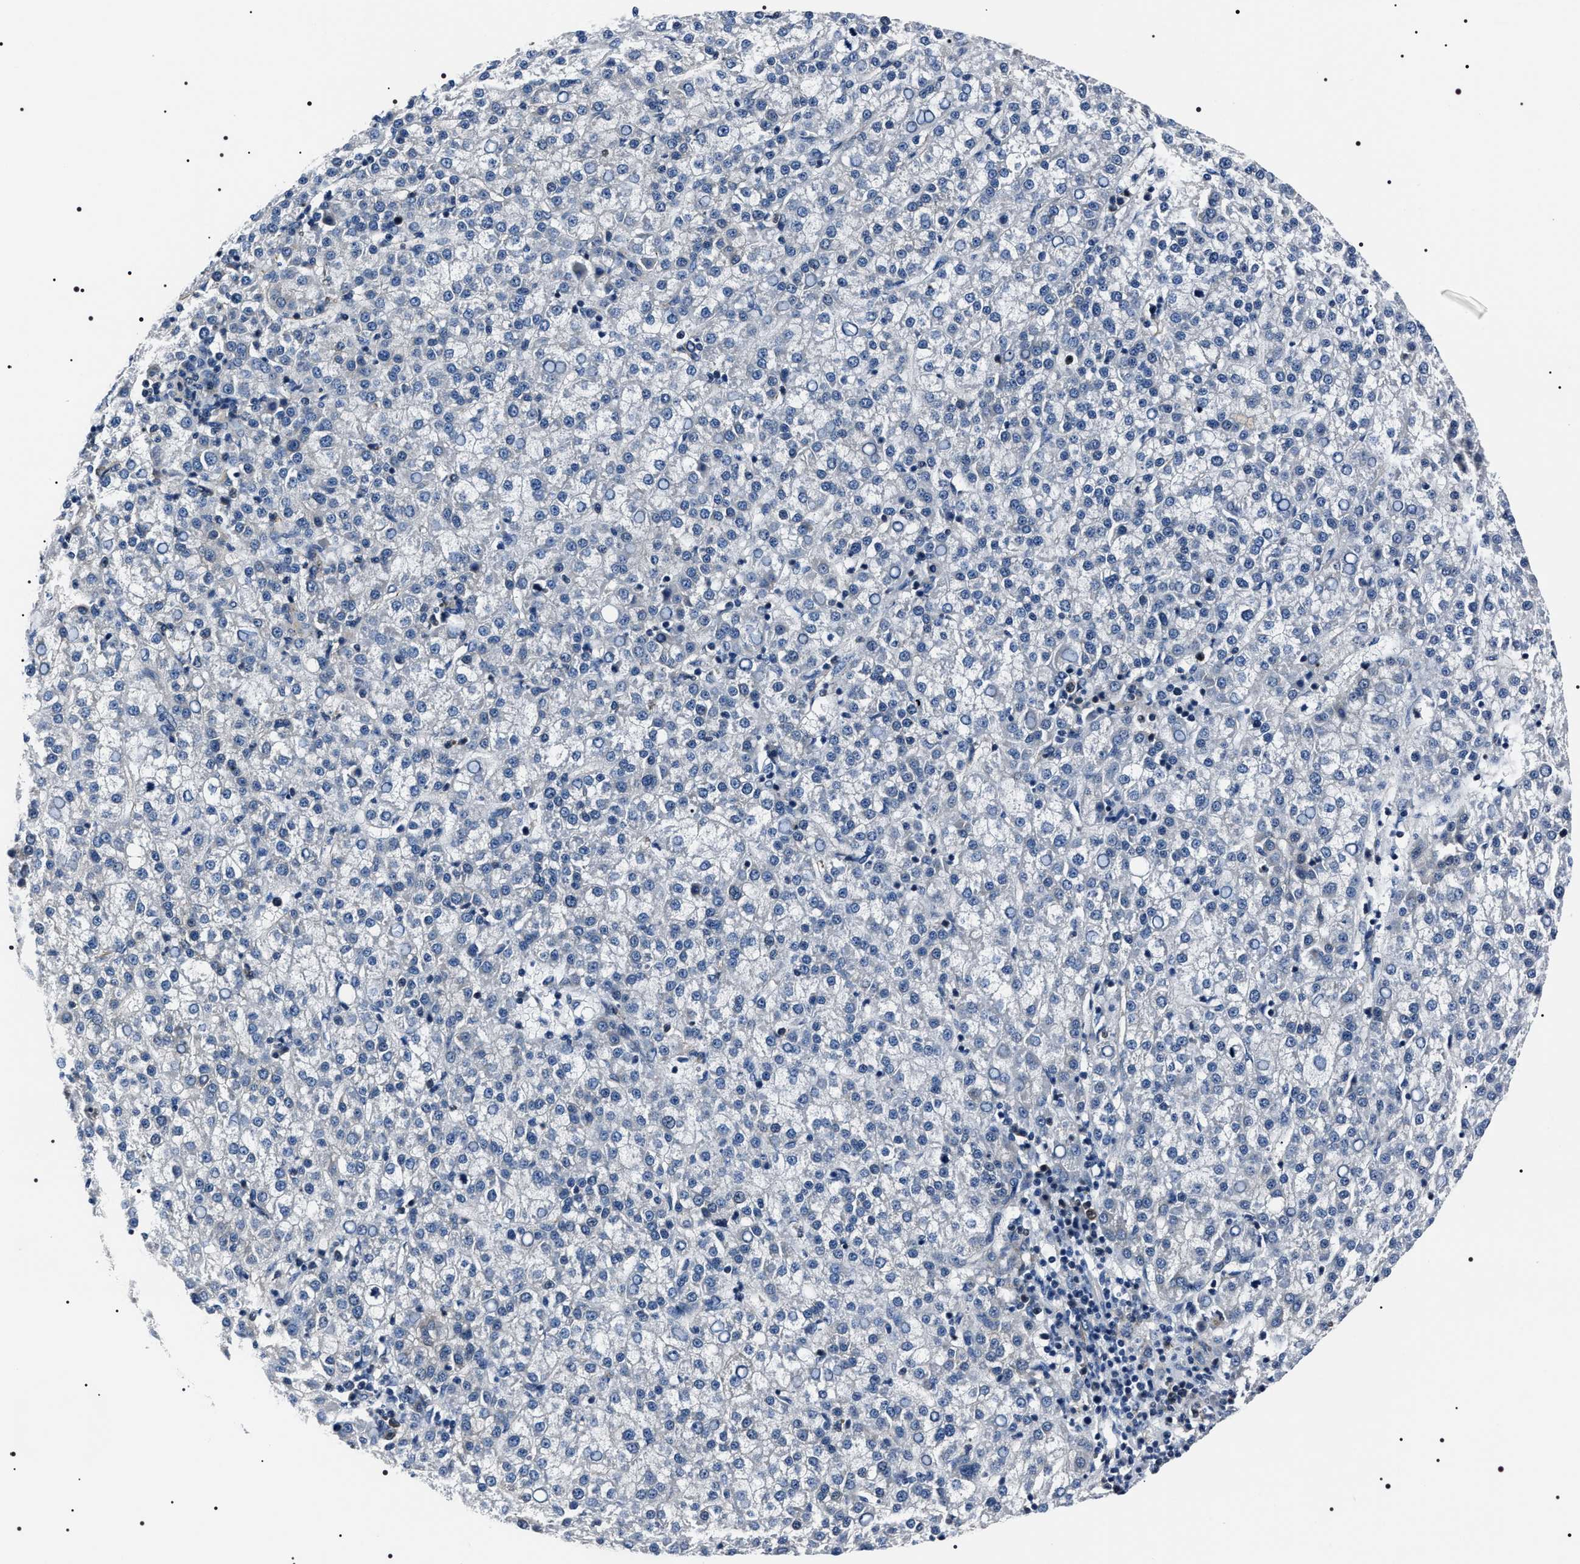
{"staining": {"intensity": "negative", "quantity": "none", "location": "none"}, "tissue": "liver cancer", "cell_type": "Tumor cells", "image_type": "cancer", "snomed": [{"axis": "morphology", "description": "Carcinoma, Hepatocellular, NOS"}, {"axis": "topography", "description": "Liver"}], "caption": "This is a micrograph of immunohistochemistry (IHC) staining of liver hepatocellular carcinoma, which shows no staining in tumor cells. (Stains: DAB (3,3'-diaminobenzidine) immunohistochemistry with hematoxylin counter stain, Microscopy: brightfield microscopy at high magnification).", "gene": "BAG2", "patient": {"sex": "female", "age": 58}}